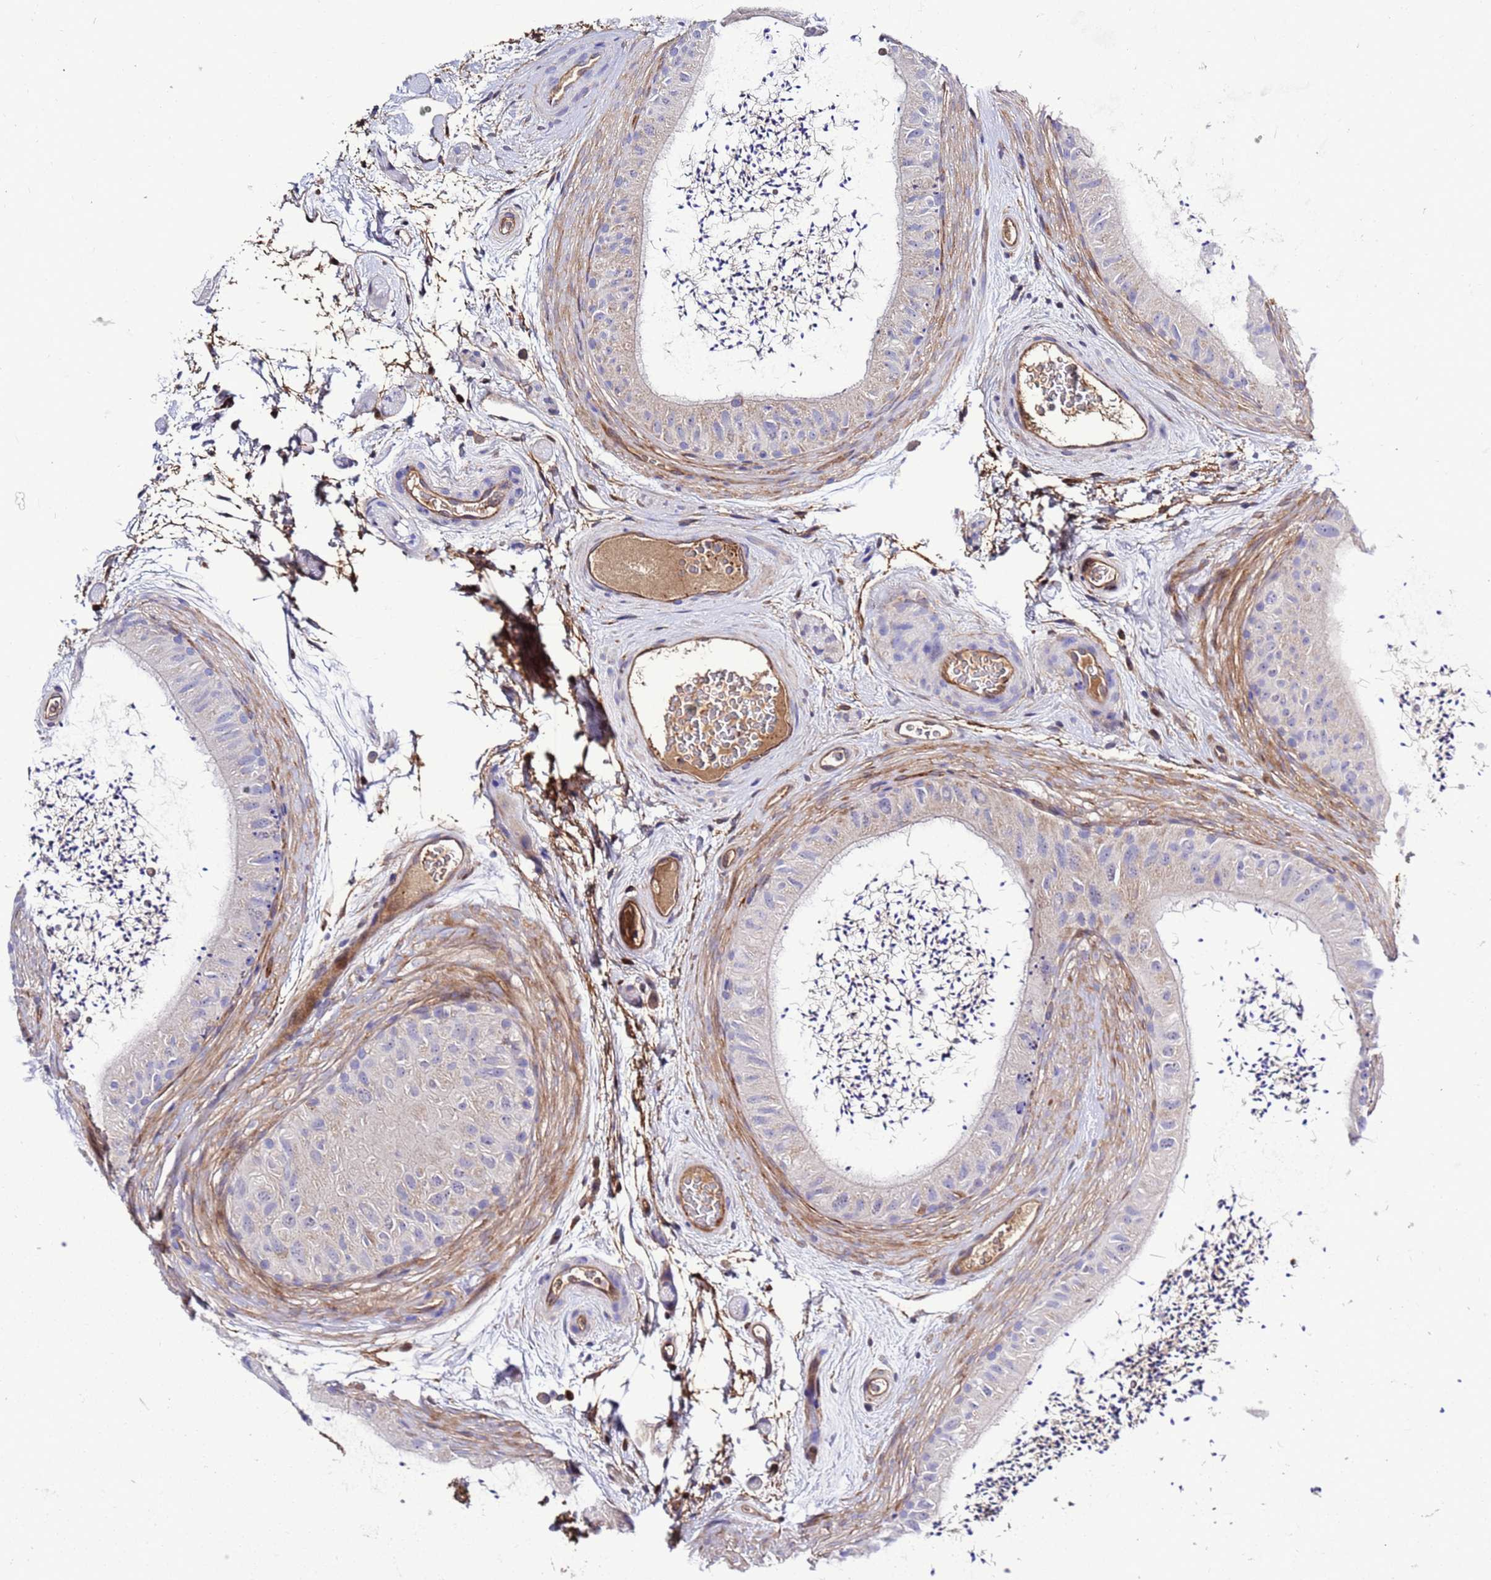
{"staining": {"intensity": "negative", "quantity": "none", "location": "none"}, "tissue": "epididymis", "cell_type": "Glandular cells", "image_type": "normal", "snomed": [{"axis": "morphology", "description": "Normal tissue, NOS"}, {"axis": "topography", "description": "Epididymis"}], "caption": "IHC image of benign epididymis: epididymis stained with DAB (3,3'-diaminobenzidine) demonstrates no significant protein expression in glandular cells.", "gene": "FOXRED1", "patient": {"sex": "male", "age": 50}}